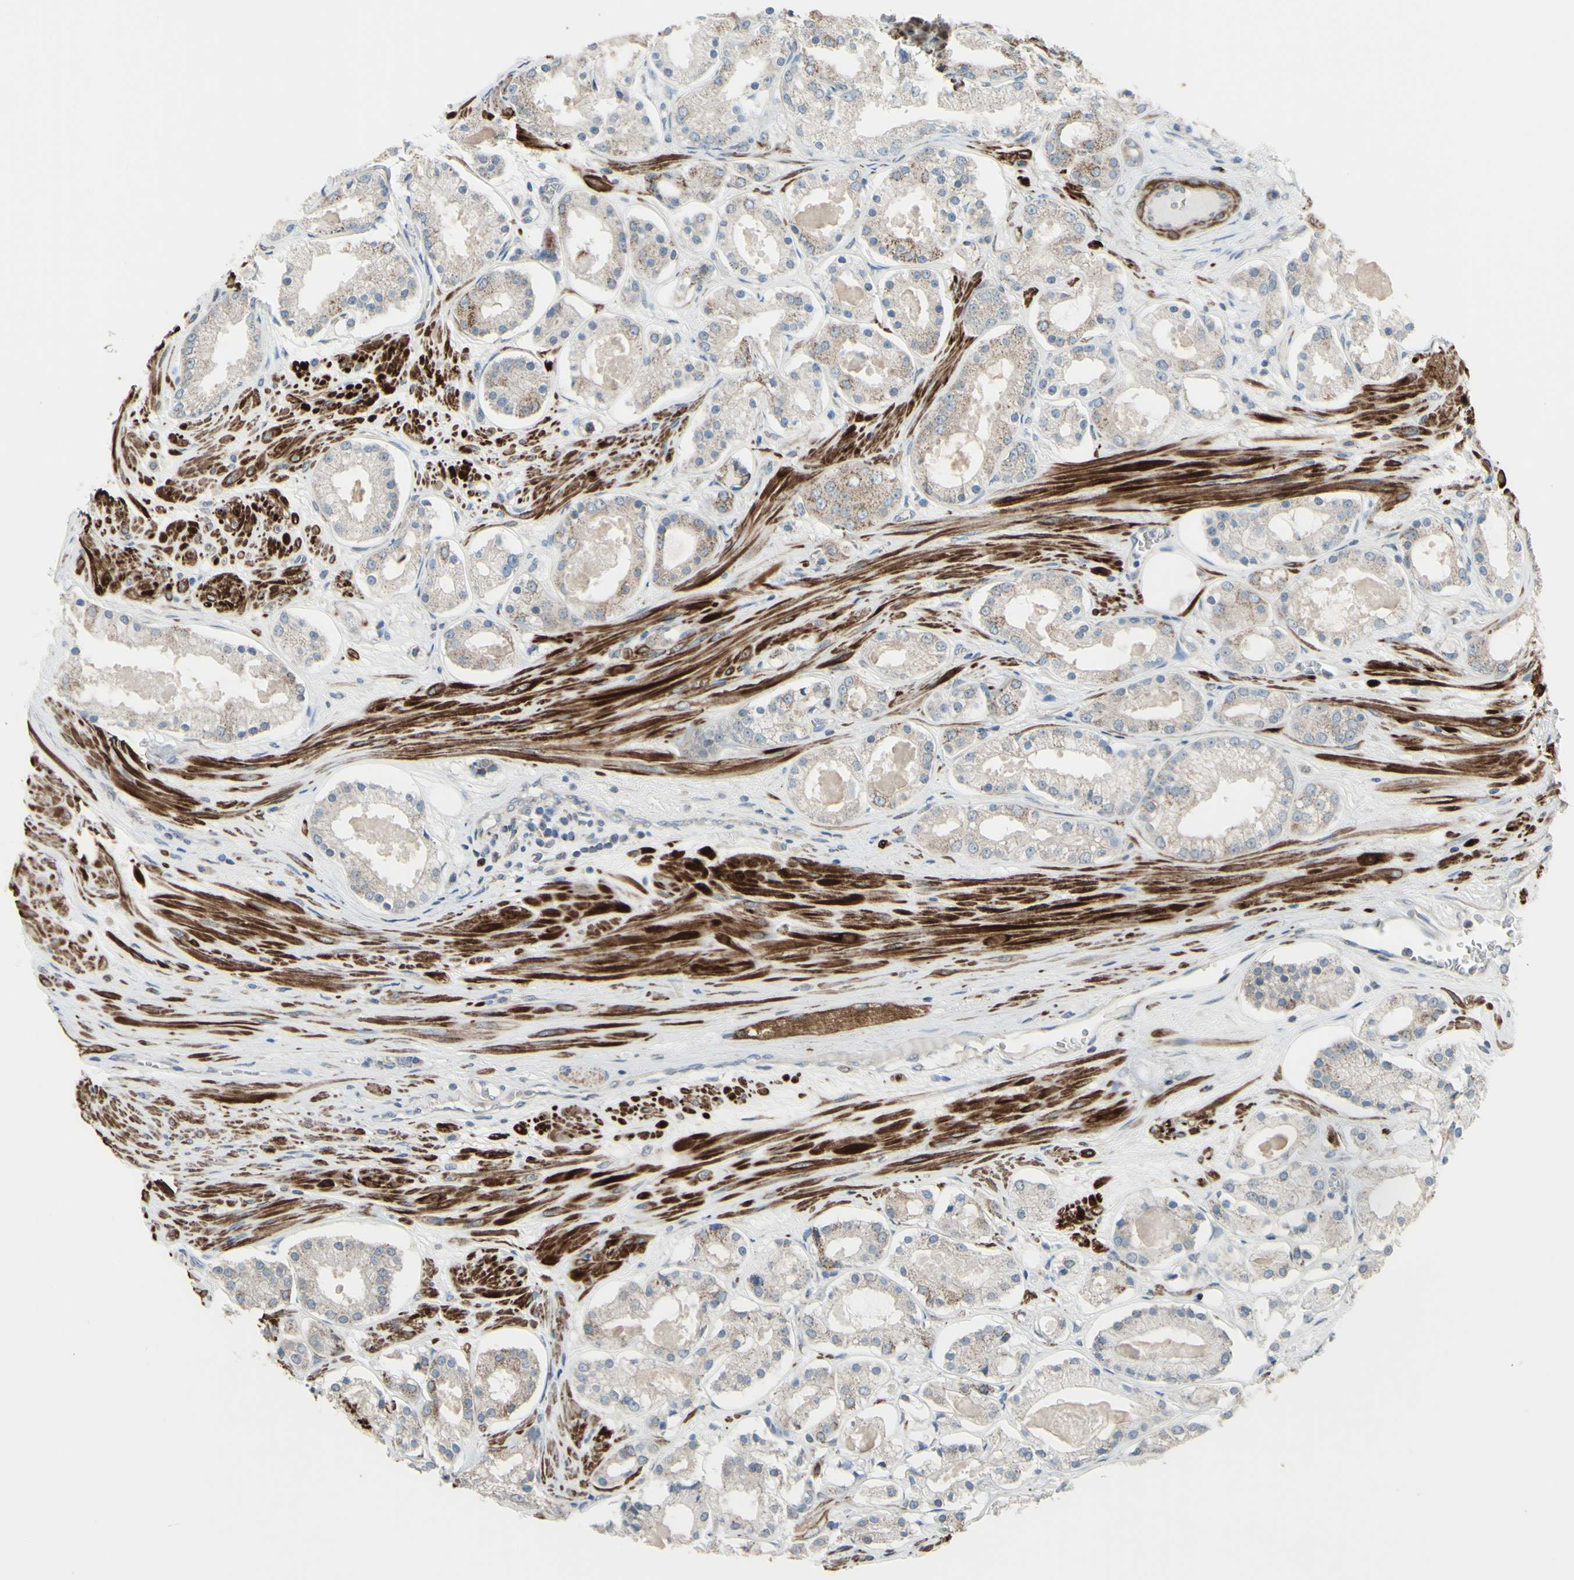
{"staining": {"intensity": "weak", "quantity": "<25%", "location": "cytoplasmic/membranous"}, "tissue": "prostate cancer", "cell_type": "Tumor cells", "image_type": "cancer", "snomed": [{"axis": "morphology", "description": "Adenocarcinoma, High grade"}, {"axis": "topography", "description": "Prostate"}], "caption": "DAB (3,3'-diaminobenzidine) immunohistochemical staining of human prostate cancer exhibits no significant staining in tumor cells. (Stains: DAB immunohistochemistry (IHC) with hematoxylin counter stain, Microscopy: brightfield microscopy at high magnification).", "gene": "FAM171B", "patient": {"sex": "male", "age": 66}}